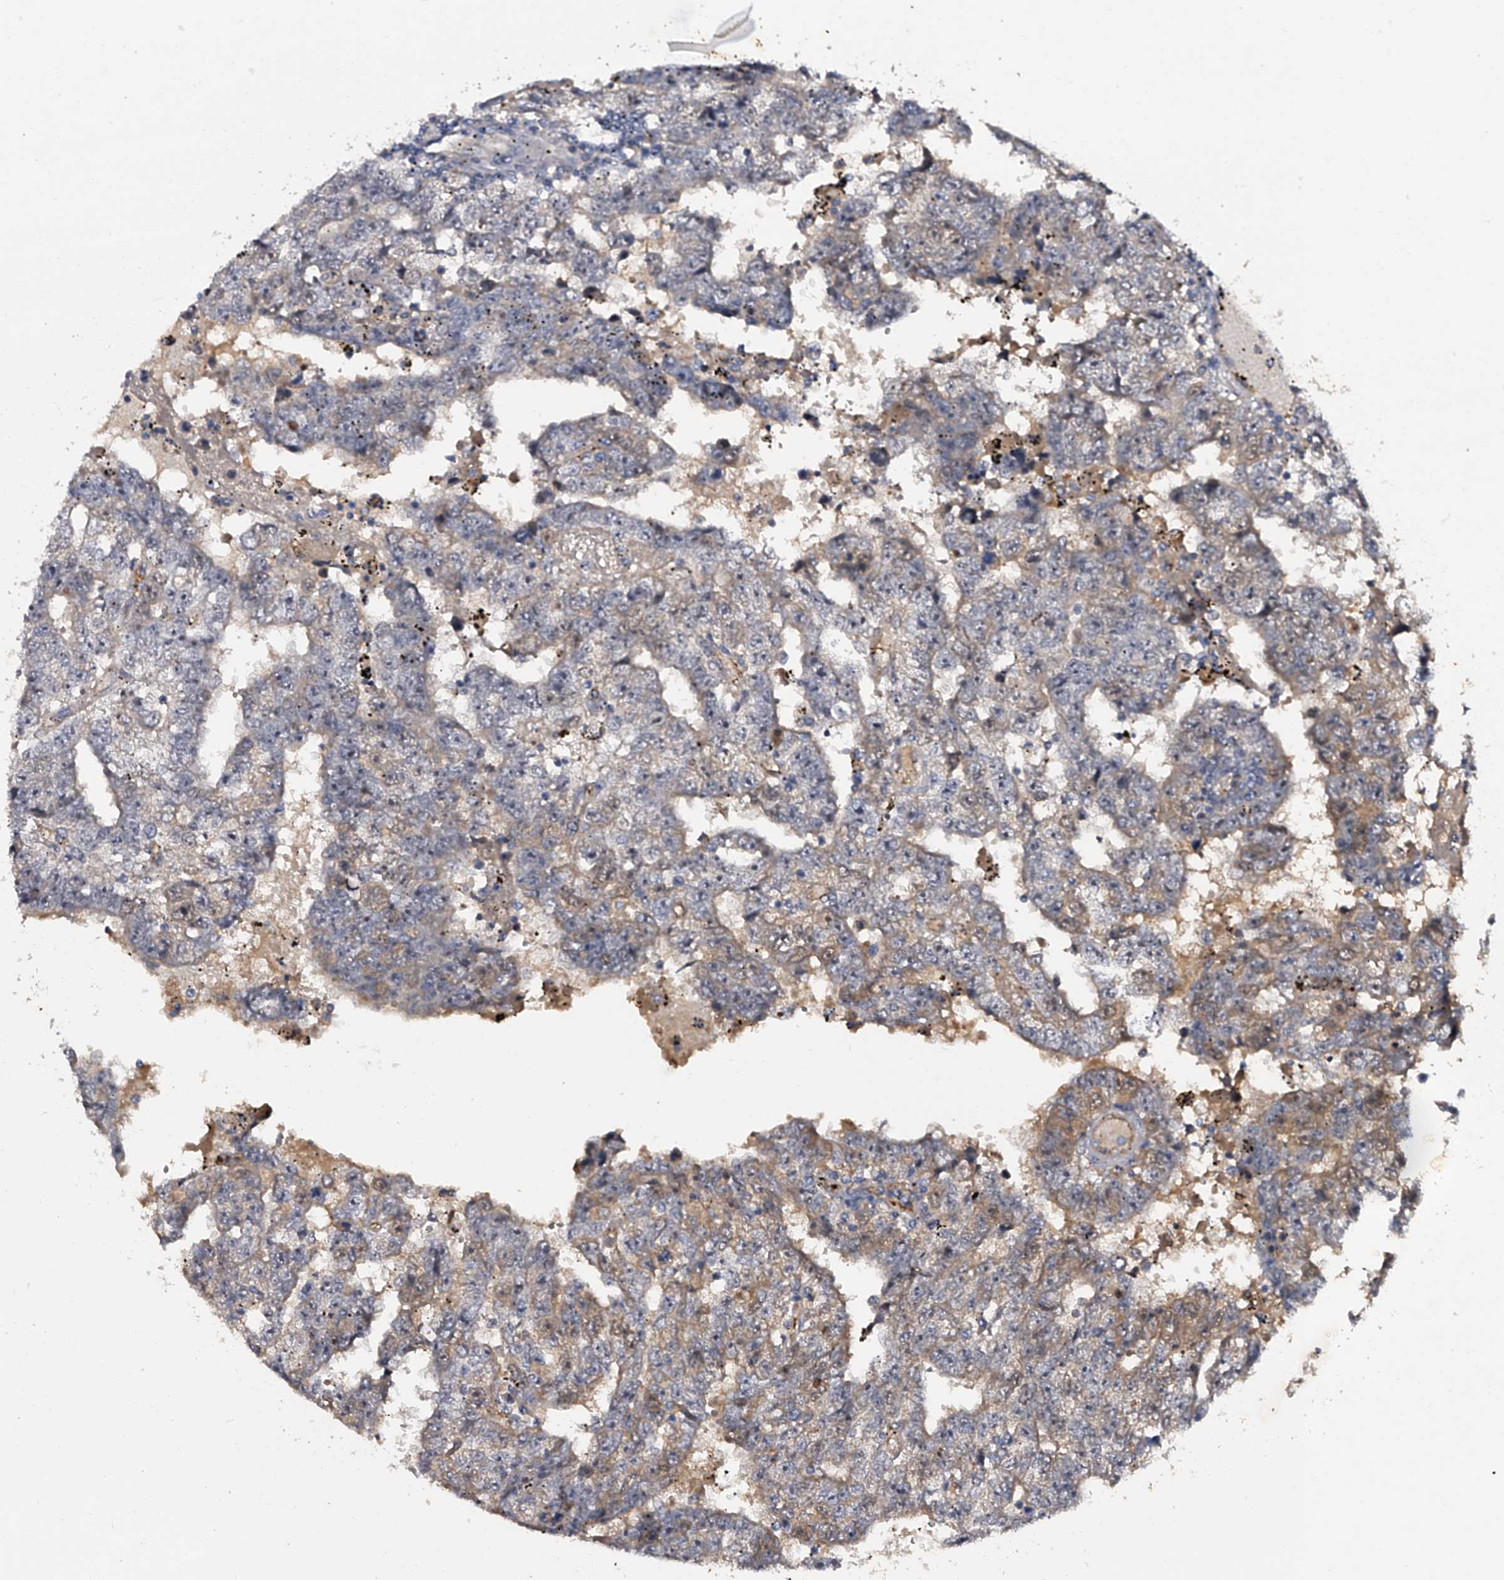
{"staining": {"intensity": "weak", "quantity": "<25%", "location": "cytoplasmic/membranous"}, "tissue": "testis cancer", "cell_type": "Tumor cells", "image_type": "cancer", "snomed": [{"axis": "morphology", "description": "Carcinoma, Embryonal, NOS"}, {"axis": "topography", "description": "Testis"}], "caption": "The histopathology image reveals no staining of tumor cells in testis cancer (embryonal carcinoma). The staining was performed using DAB to visualize the protein expression in brown, while the nuclei were stained in blue with hematoxylin (Magnification: 20x).", "gene": "MDN1", "patient": {"sex": "male", "age": 25}}